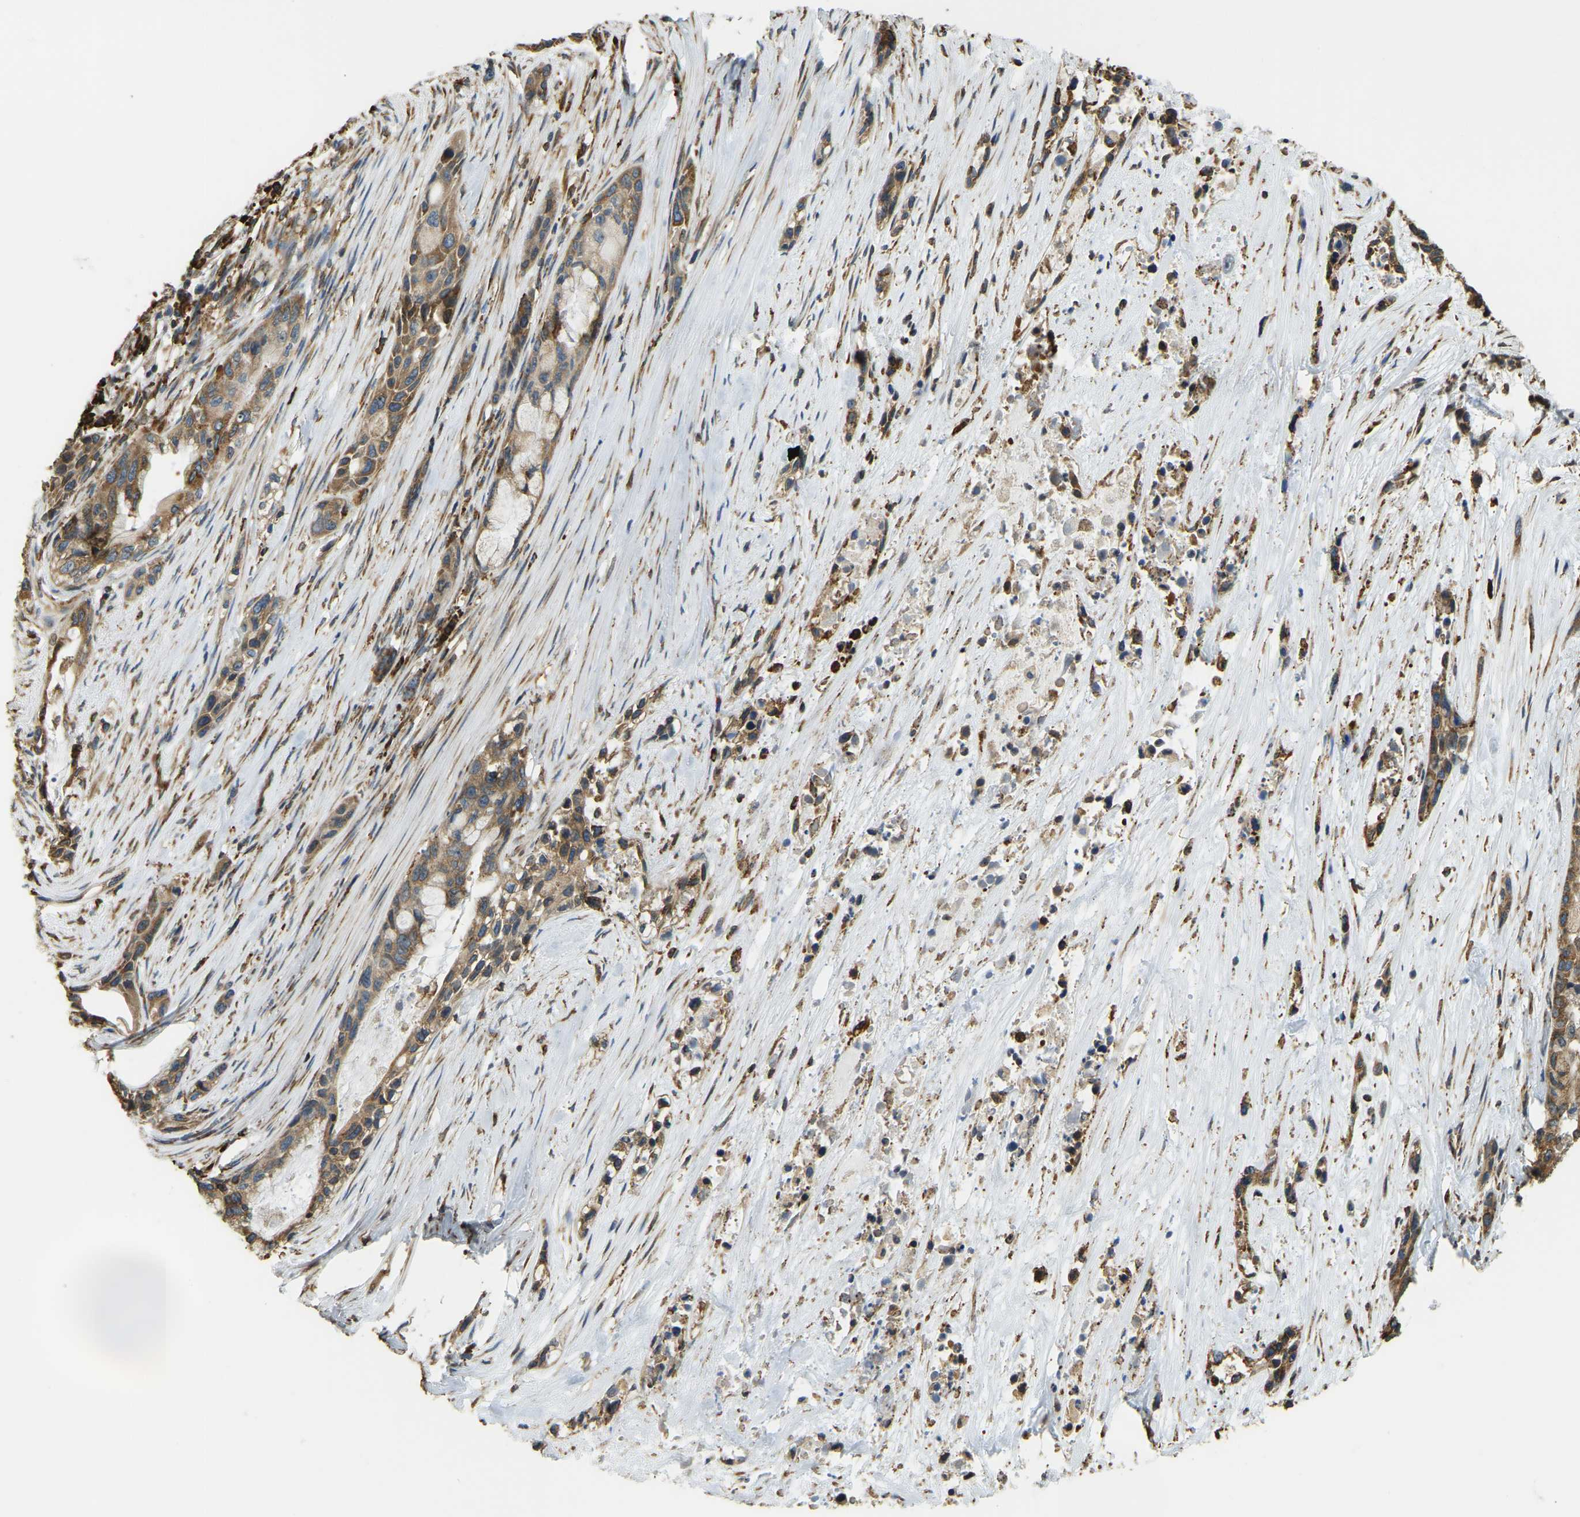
{"staining": {"intensity": "moderate", "quantity": ">75%", "location": "cytoplasmic/membranous"}, "tissue": "pancreatic cancer", "cell_type": "Tumor cells", "image_type": "cancer", "snomed": [{"axis": "morphology", "description": "Adenocarcinoma, NOS"}, {"axis": "topography", "description": "Pancreas"}], "caption": "Pancreatic adenocarcinoma was stained to show a protein in brown. There is medium levels of moderate cytoplasmic/membranous staining in about >75% of tumor cells.", "gene": "RNF115", "patient": {"sex": "male", "age": 53}}